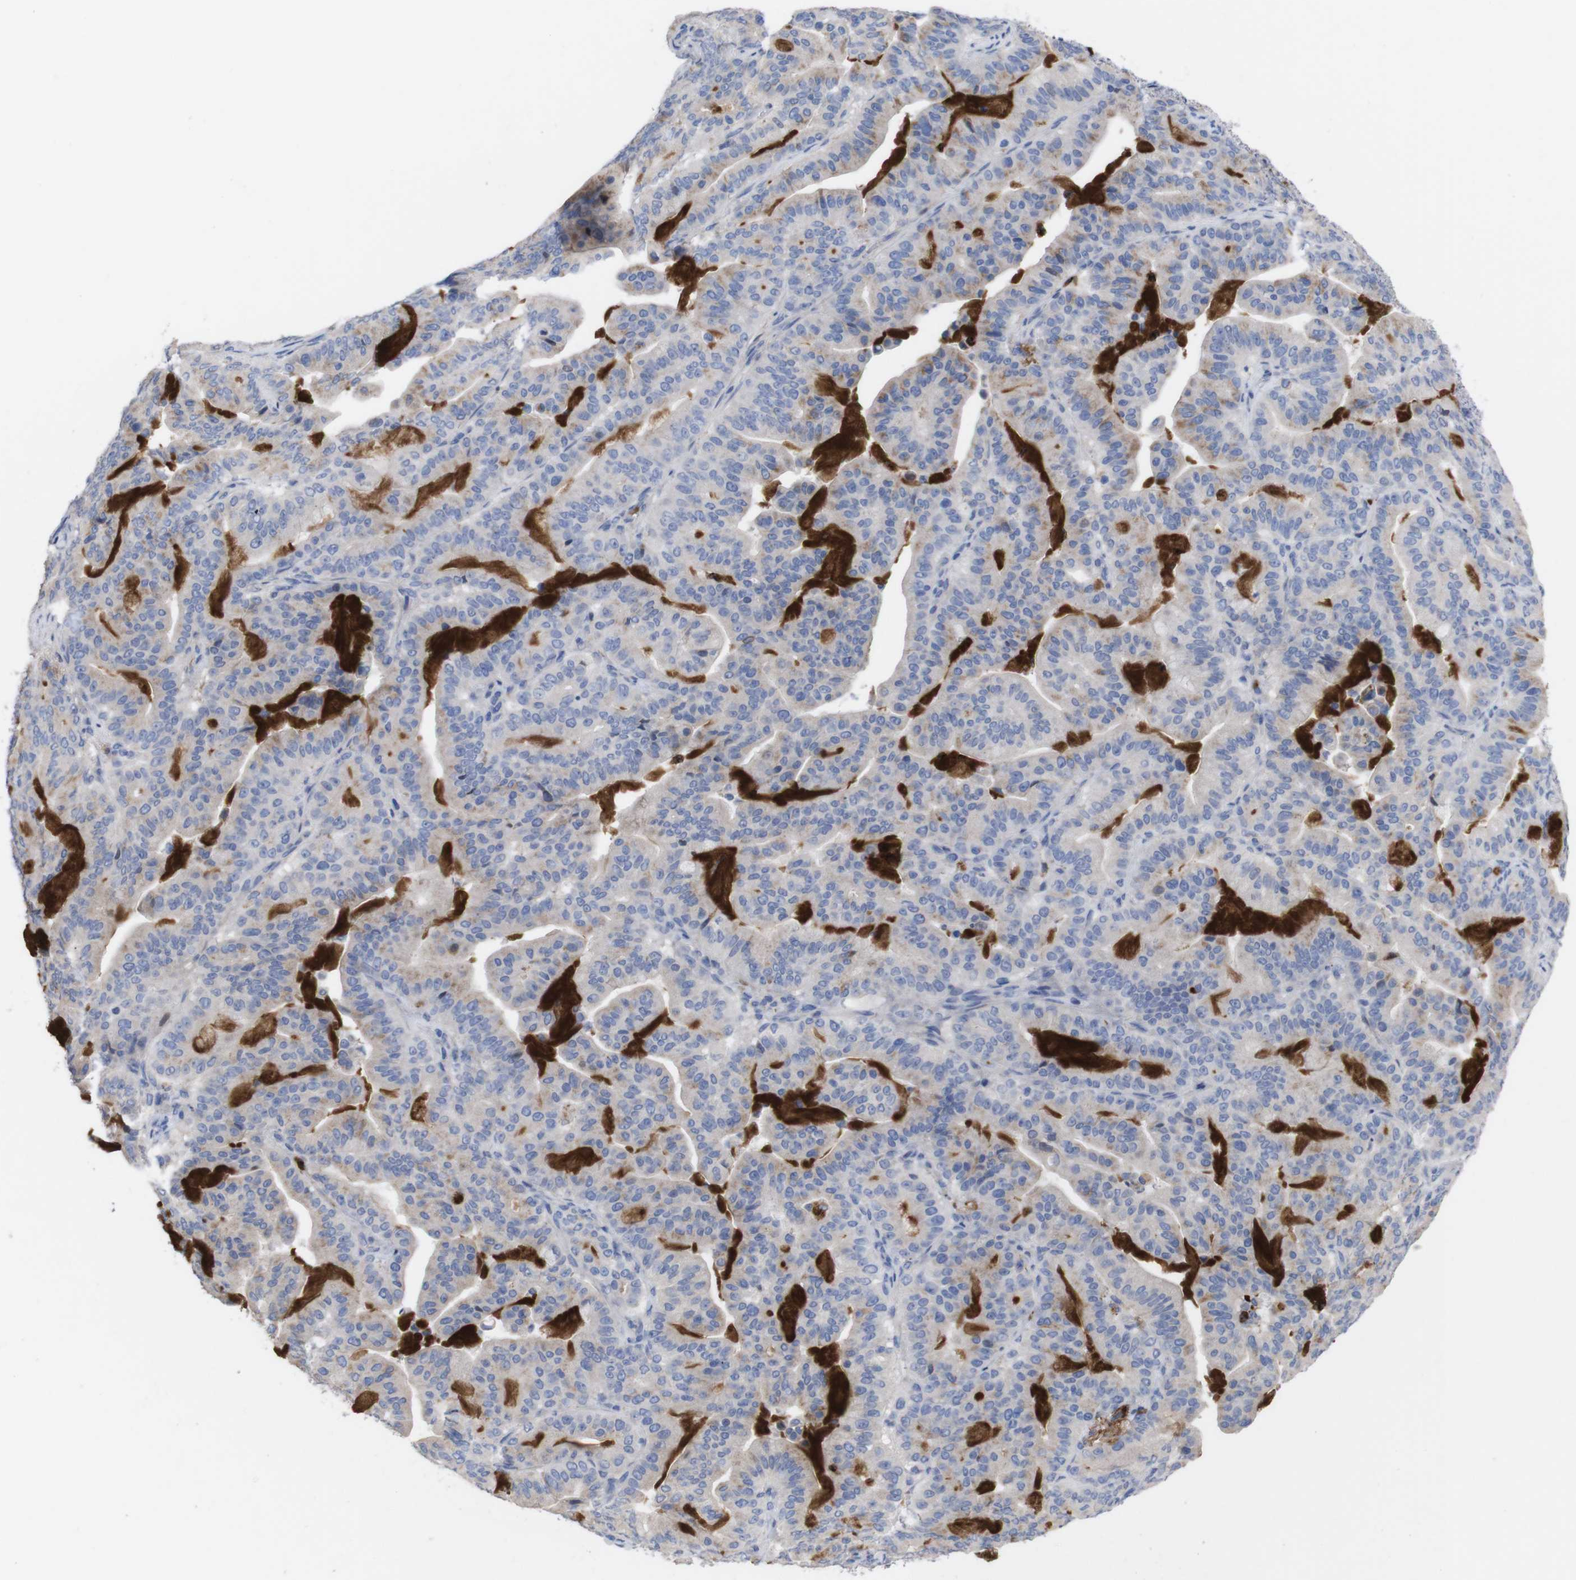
{"staining": {"intensity": "weak", "quantity": "<25%", "location": "cytoplasmic/membranous"}, "tissue": "pancreatic cancer", "cell_type": "Tumor cells", "image_type": "cancer", "snomed": [{"axis": "morphology", "description": "Adenocarcinoma, NOS"}, {"axis": "topography", "description": "Pancreas"}], "caption": "An immunohistochemistry (IHC) photomicrograph of adenocarcinoma (pancreatic) is shown. There is no staining in tumor cells of adenocarcinoma (pancreatic). The staining is performed using DAB (3,3'-diaminobenzidine) brown chromogen with nuclei counter-stained in using hematoxylin.", "gene": "C5AR1", "patient": {"sex": "male", "age": 63}}